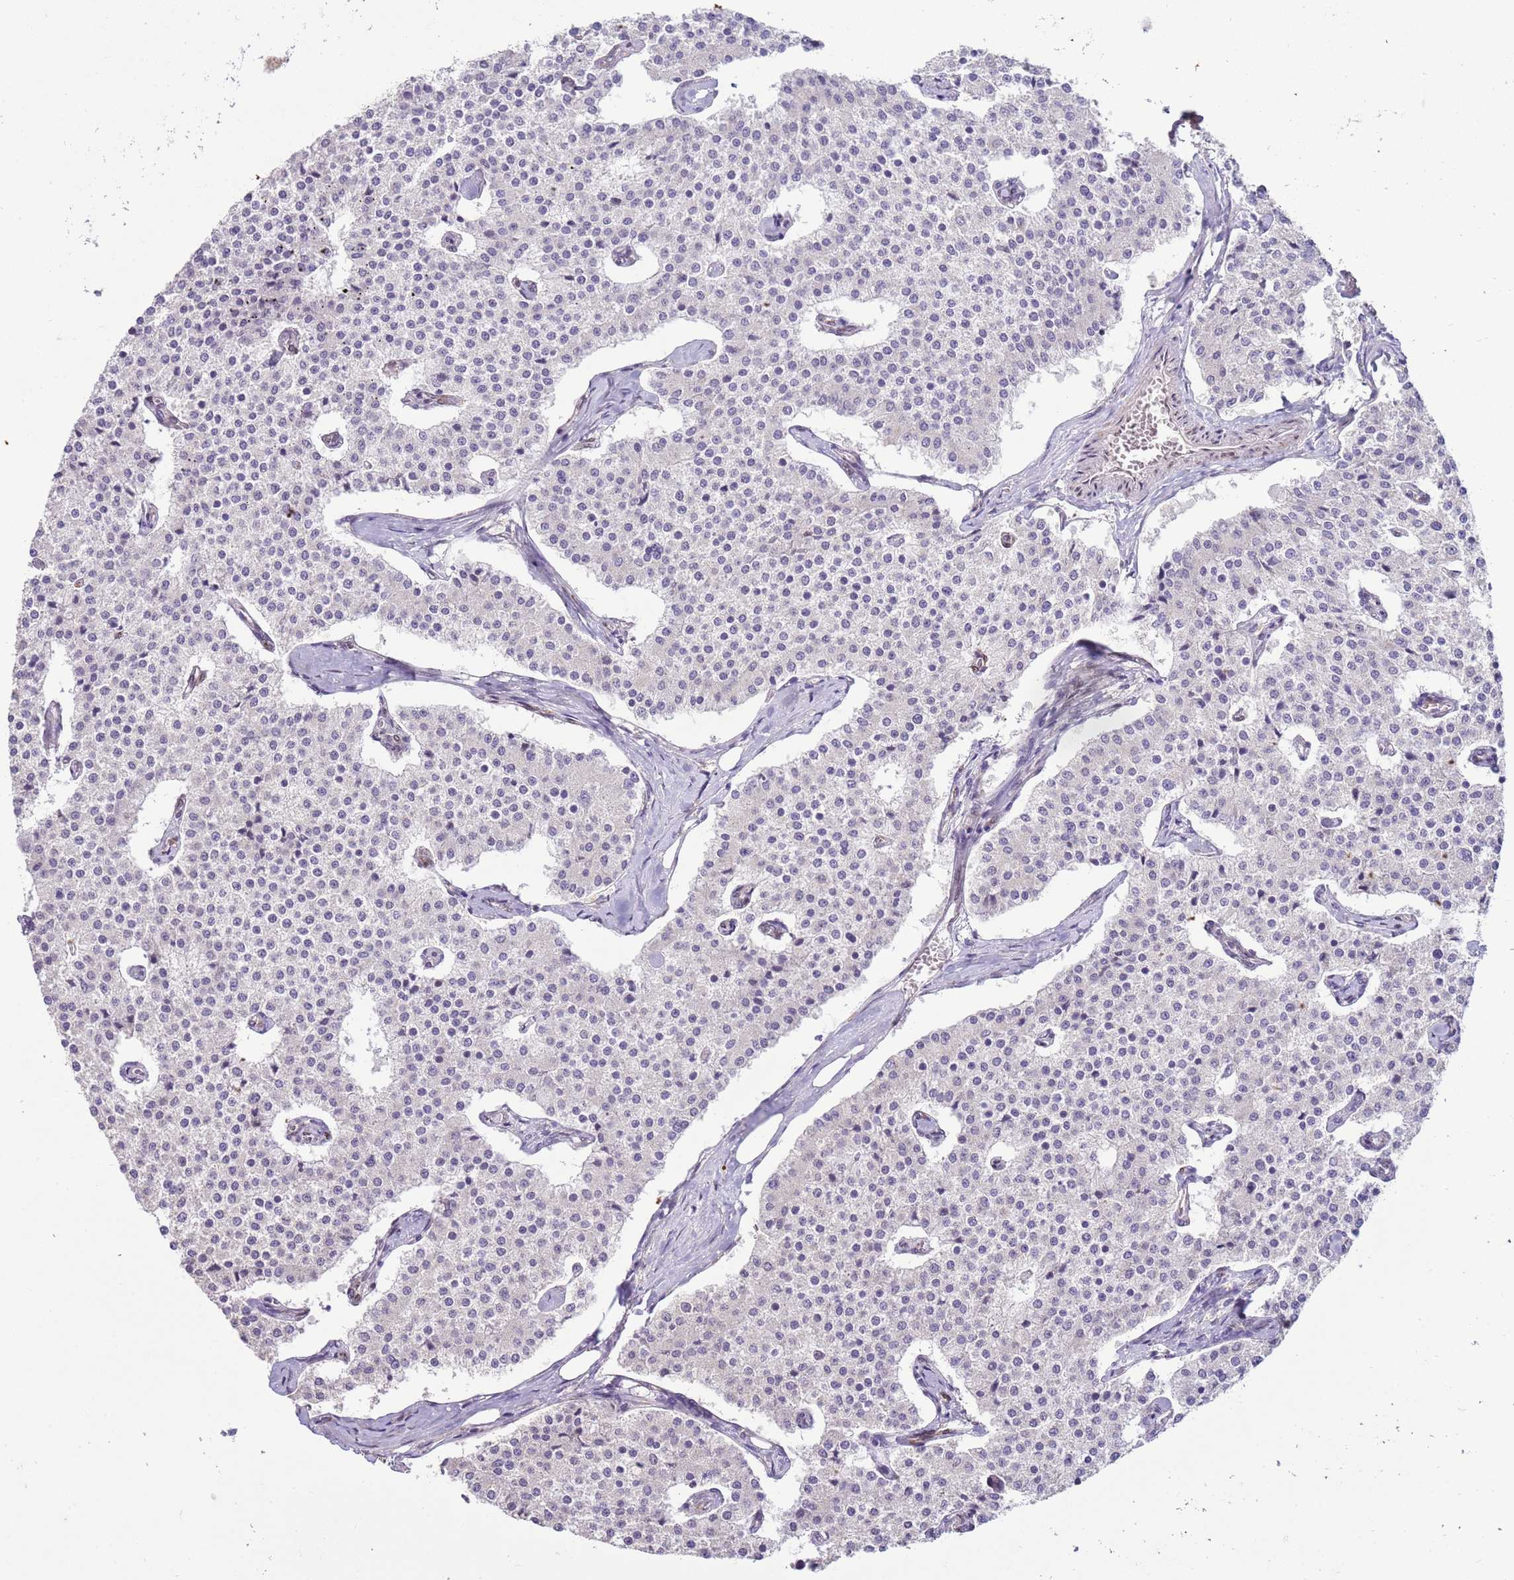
{"staining": {"intensity": "negative", "quantity": "none", "location": "none"}, "tissue": "carcinoid", "cell_type": "Tumor cells", "image_type": "cancer", "snomed": [{"axis": "morphology", "description": "Carcinoid, malignant, NOS"}, {"axis": "topography", "description": "Colon"}], "caption": "The histopathology image demonstrates no significant expression in tumor cells of carcinoid (malignant).", "gene": "TMEM47", "patient": {"sex": "female", "age": 52}}